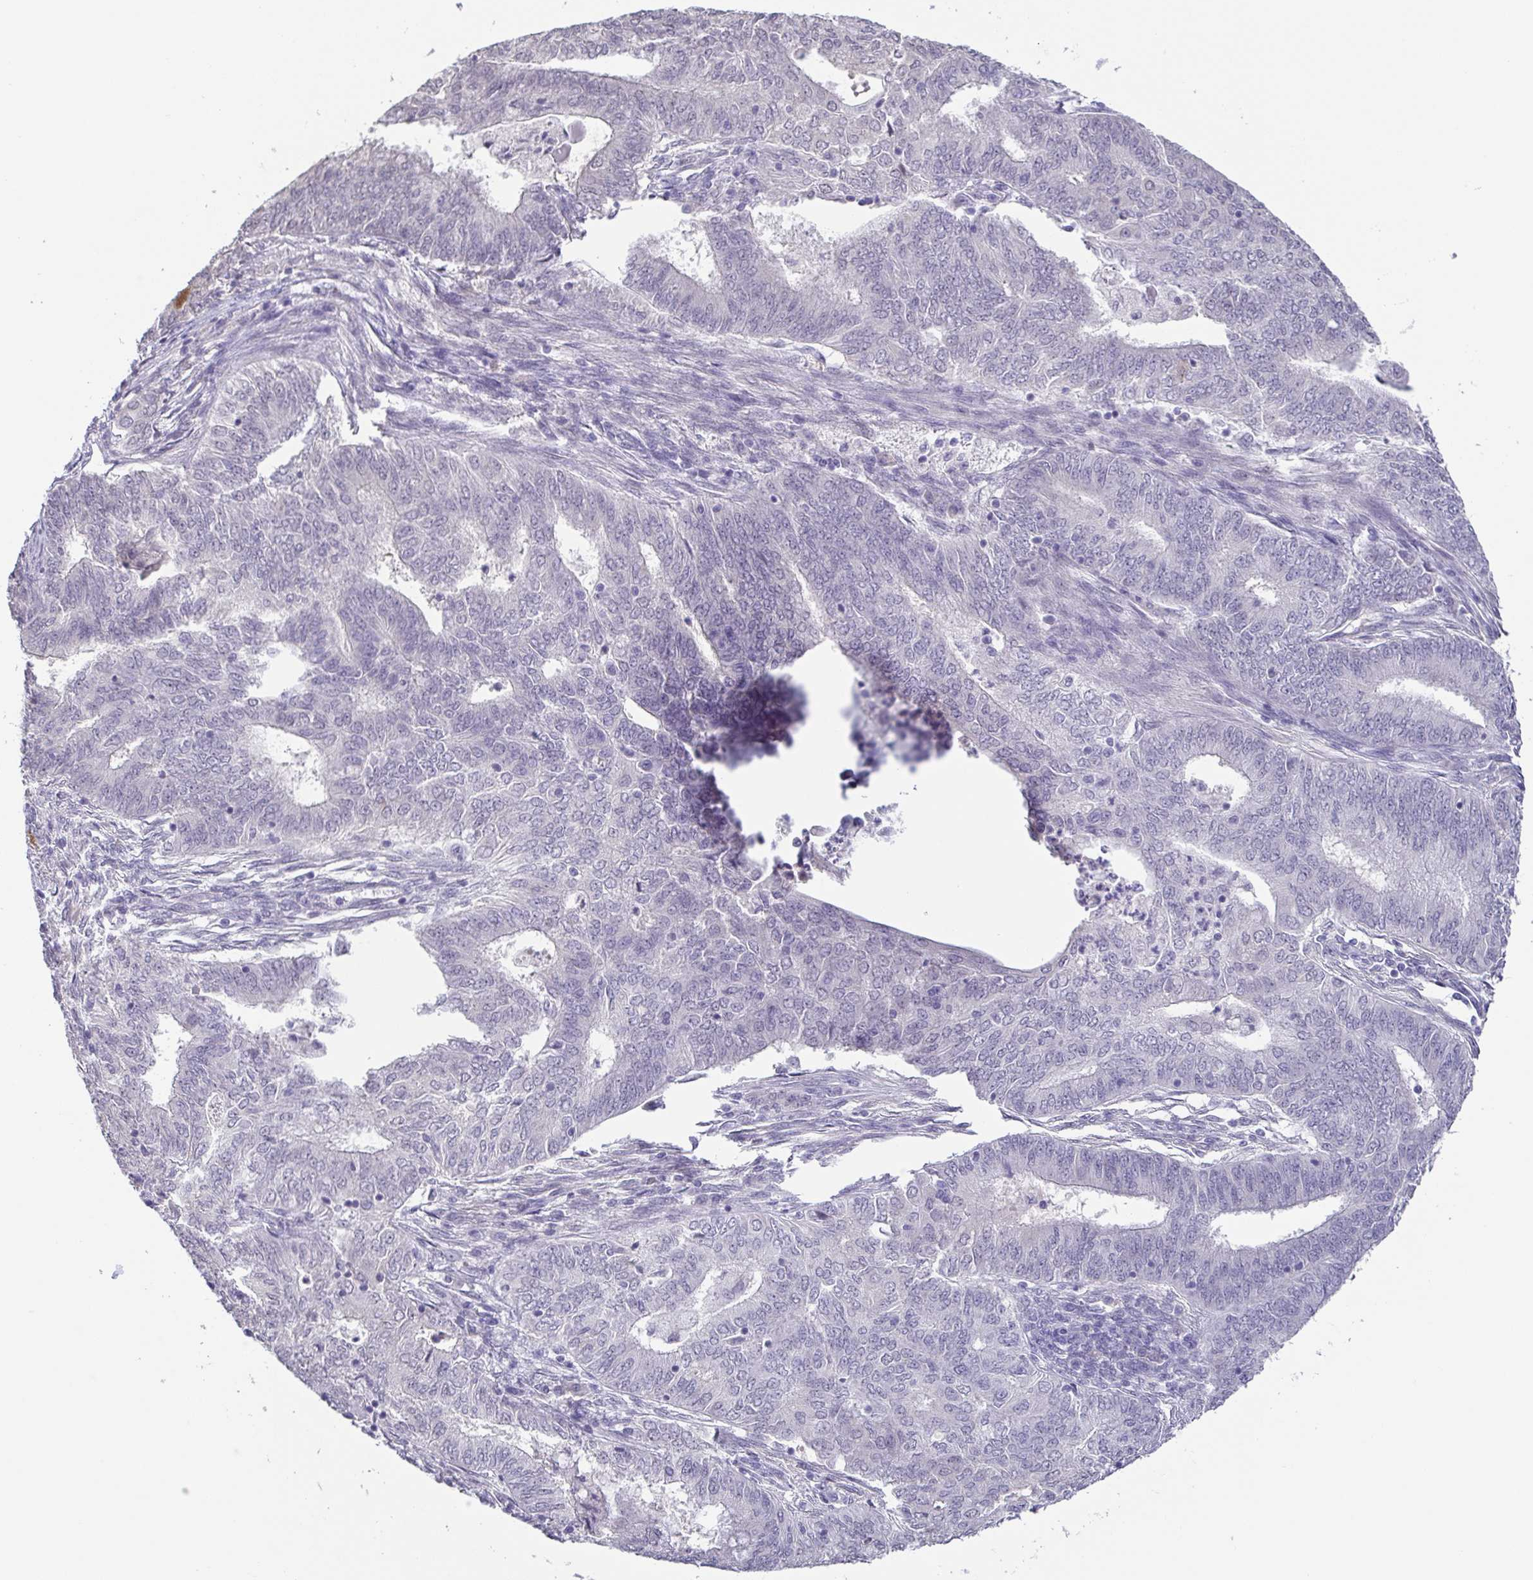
{"staining": {"intensity": "negative", "quantity": "none", "location": "none"}, "tissue": "endometrial cancer", "cell_type": "Tumor cells", "image_type": "cancer", "snomed": [{"axis": "morphology", "description": "Adenocarcinoma, NOS"}, {"axis": "topography", "description": "Endometrium"}], "caption": "A high-resolution image shows immunohistochemistry (IHC) staining of endometrial adenocarcinoma, which reveals no significant positivity in tumor cells.", "gene": "NEFH", "patient": {"sex": "female", "age": 62}}